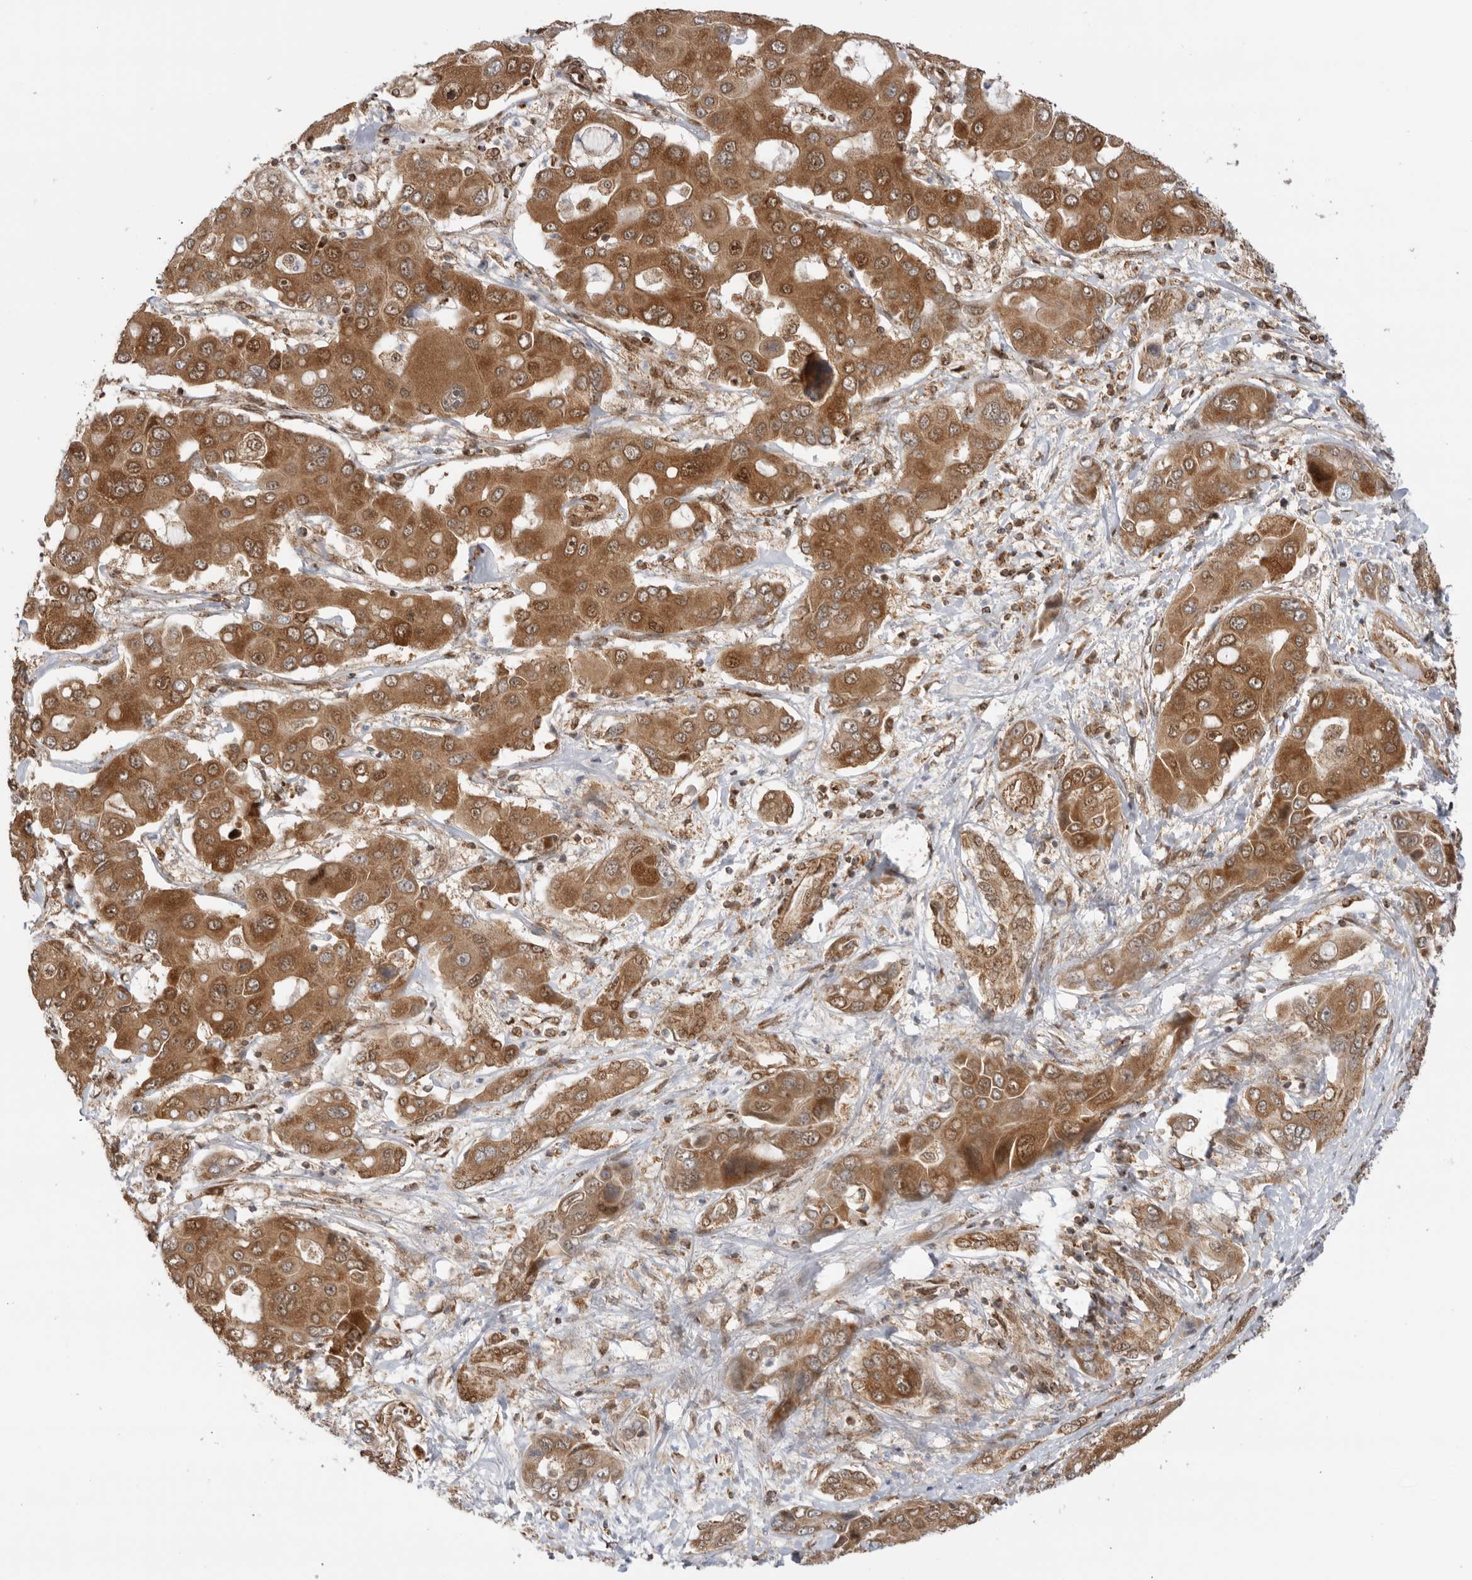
{"staining": {"intensity": "moderate", "quantity": ">75%", "location": "cytoplasmic/membranous"}, "tissue": "liver cancer", "cell_type": "Tumor cells", "image_type": "cancer", "snomed": [{"axis": "morphology", "description": "Cholangiocarcinoma"}, {"axis": "topography", "description": "Liver"}], "caption": "High-power microscopy captured an immunohistochemistry (IHC) histopathology image of cholangiocarcinoma (liver), revealing moderate cytoplasmic/membranous positivity in approximately >75% of tumor cells.", "gene": "DCAF8", "patient": {"sex": "male", "age": 67}}